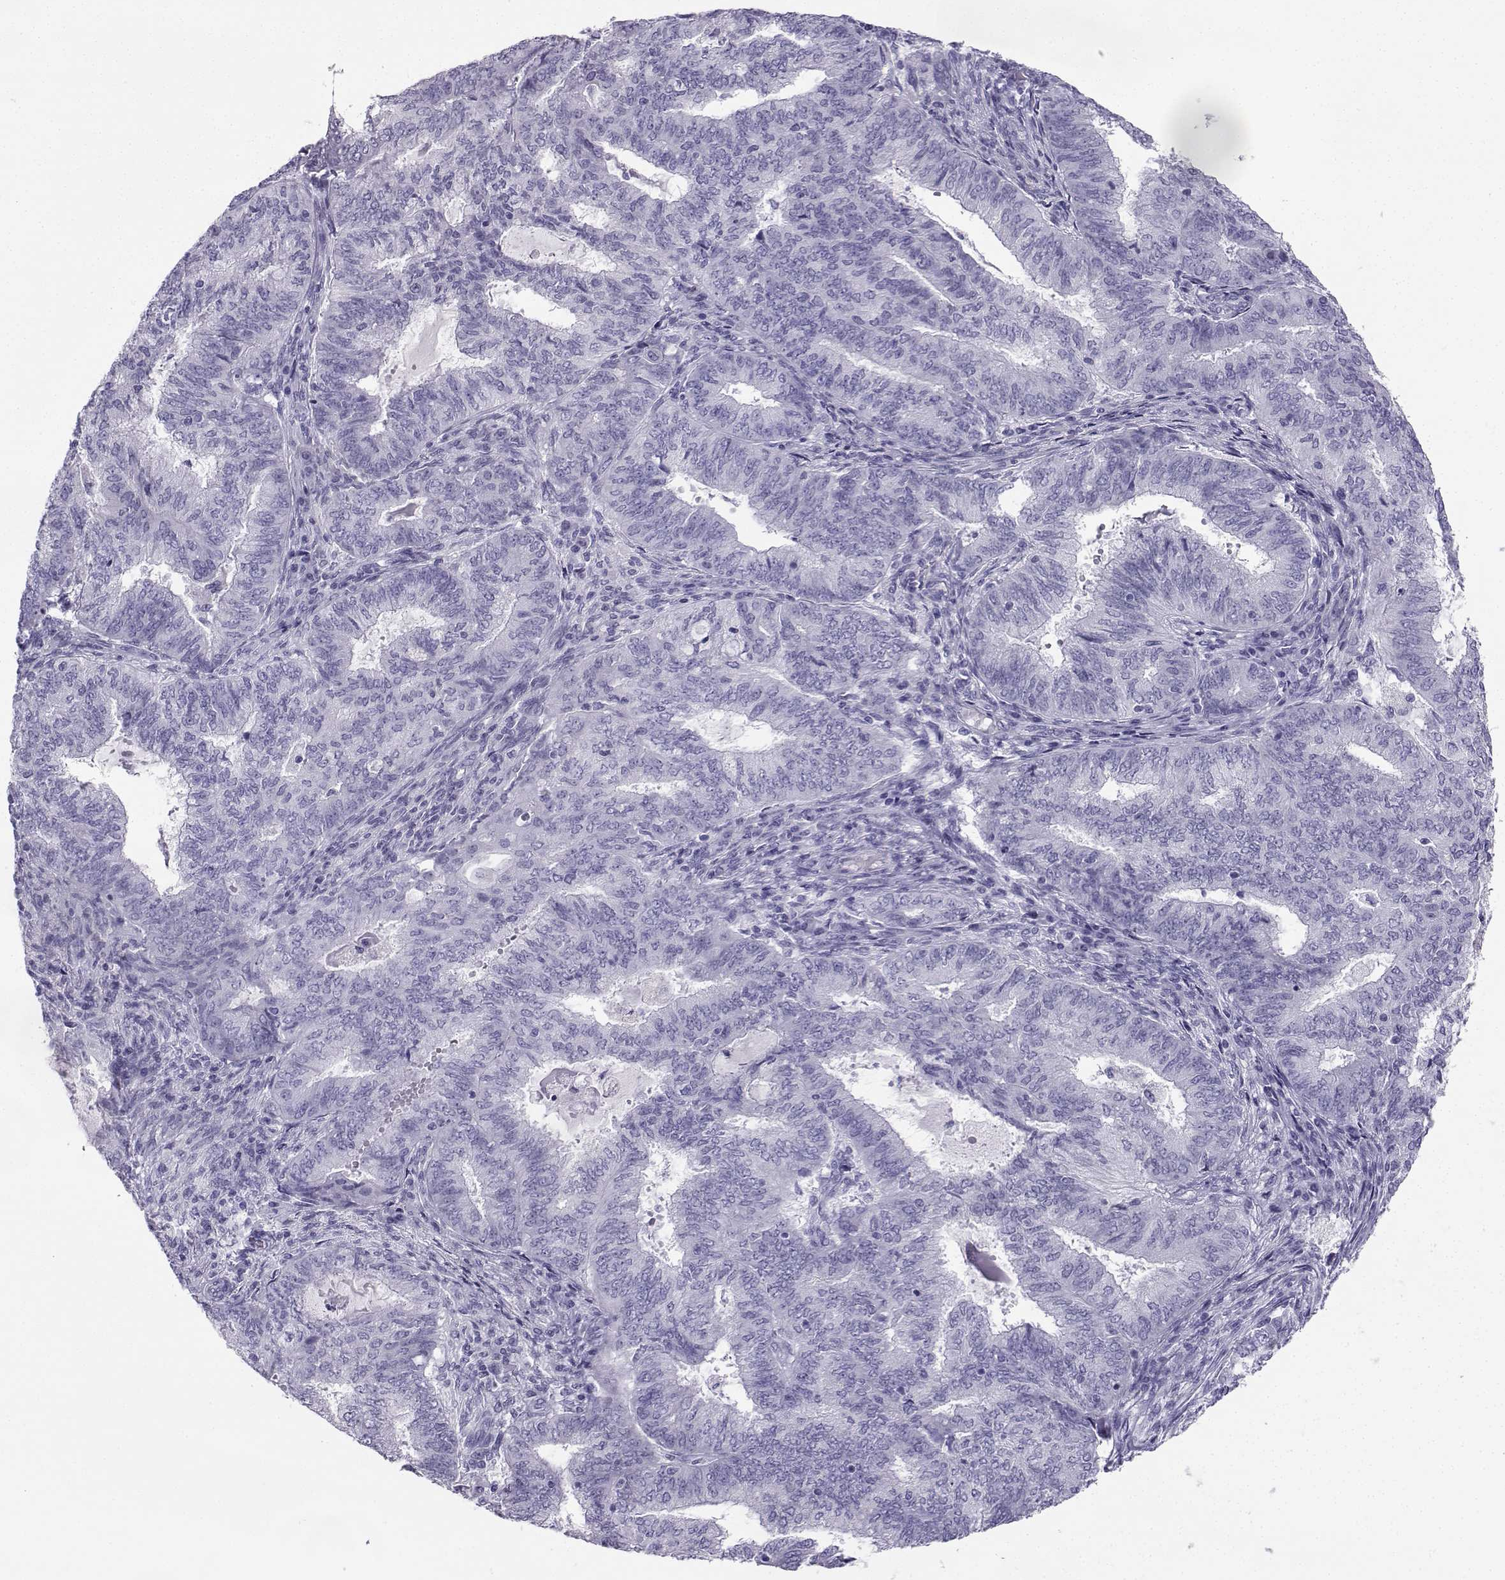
{"staining": {"intensity": "negative", "quantity": "none", "location": "none"}, "tissue": "endometrial cancer", "cell_type": "Tumor cells", "image_type": "cancer", "snomed": [{"axis": "morphology", "description": "Adenocarcinoma, NOS"}, {"axis": "topography", "description": "Endometrium"}], "caption": "An immunohistochemistry micrograph of endometrial cancer is shown. There is no staining in tumor cells of endometrial cancer.", "gene": "NEFL", "patient": {"sex": "female", "age": 62}}